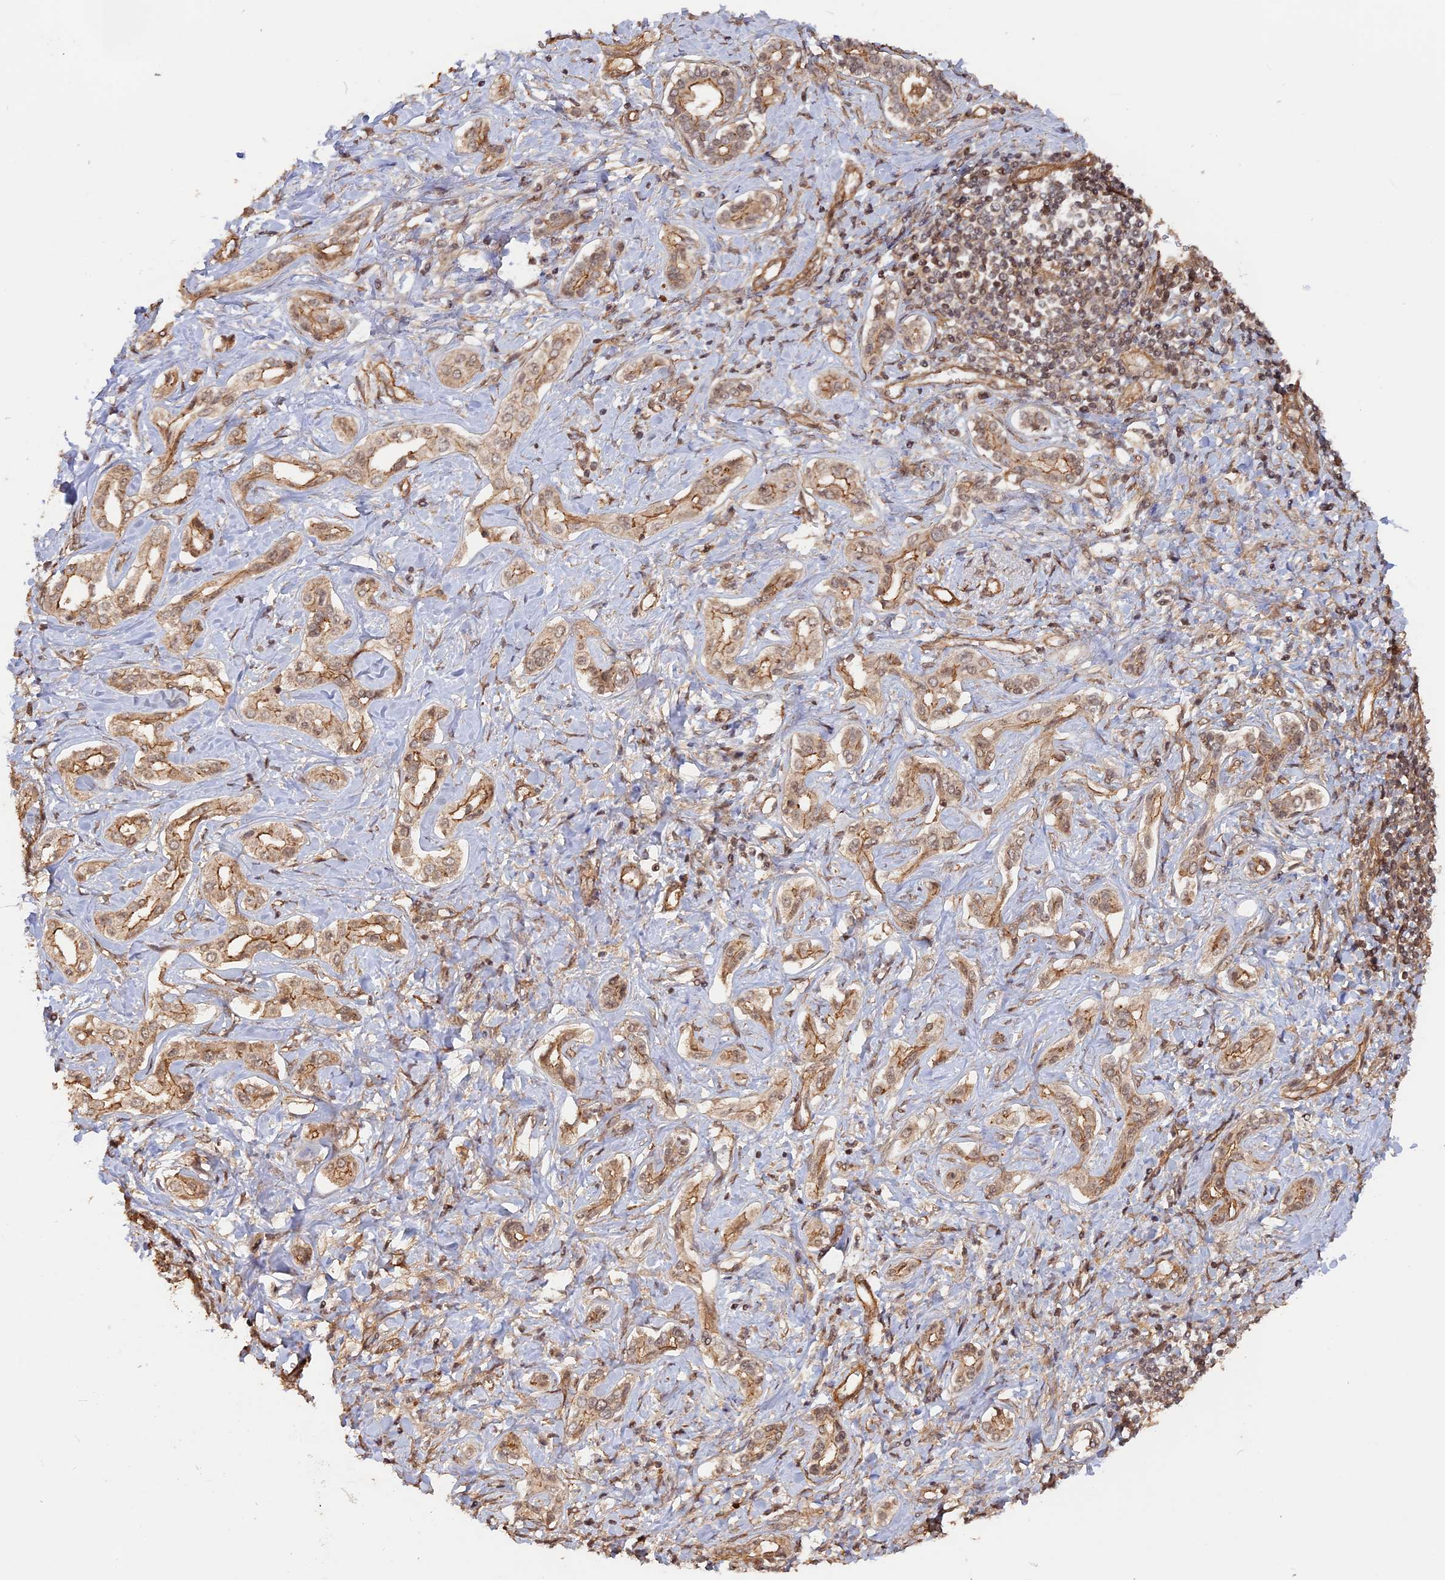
{"staining": {"intensity": "moderate", "quantity": "25%-75%", "location": "cytoplasmic/membranous"}, "tissue": "liver cancer", "cell_type": "Tumor cells", "image_type": "cancer", "snomed": [{"axis": "morphology", "description": "Cholangiocarcinoma"}, {"axis": "topography", "description": "Liver"}], "caption": "About 25%-75% of tumor cells in liver cancer demonstrate moderate cytoplasmic/membranous protein positivity as visualized by brown immunohistochemical staining.", "gene": "CCDC174", "patient": {"sex": "female", "age": 77}}